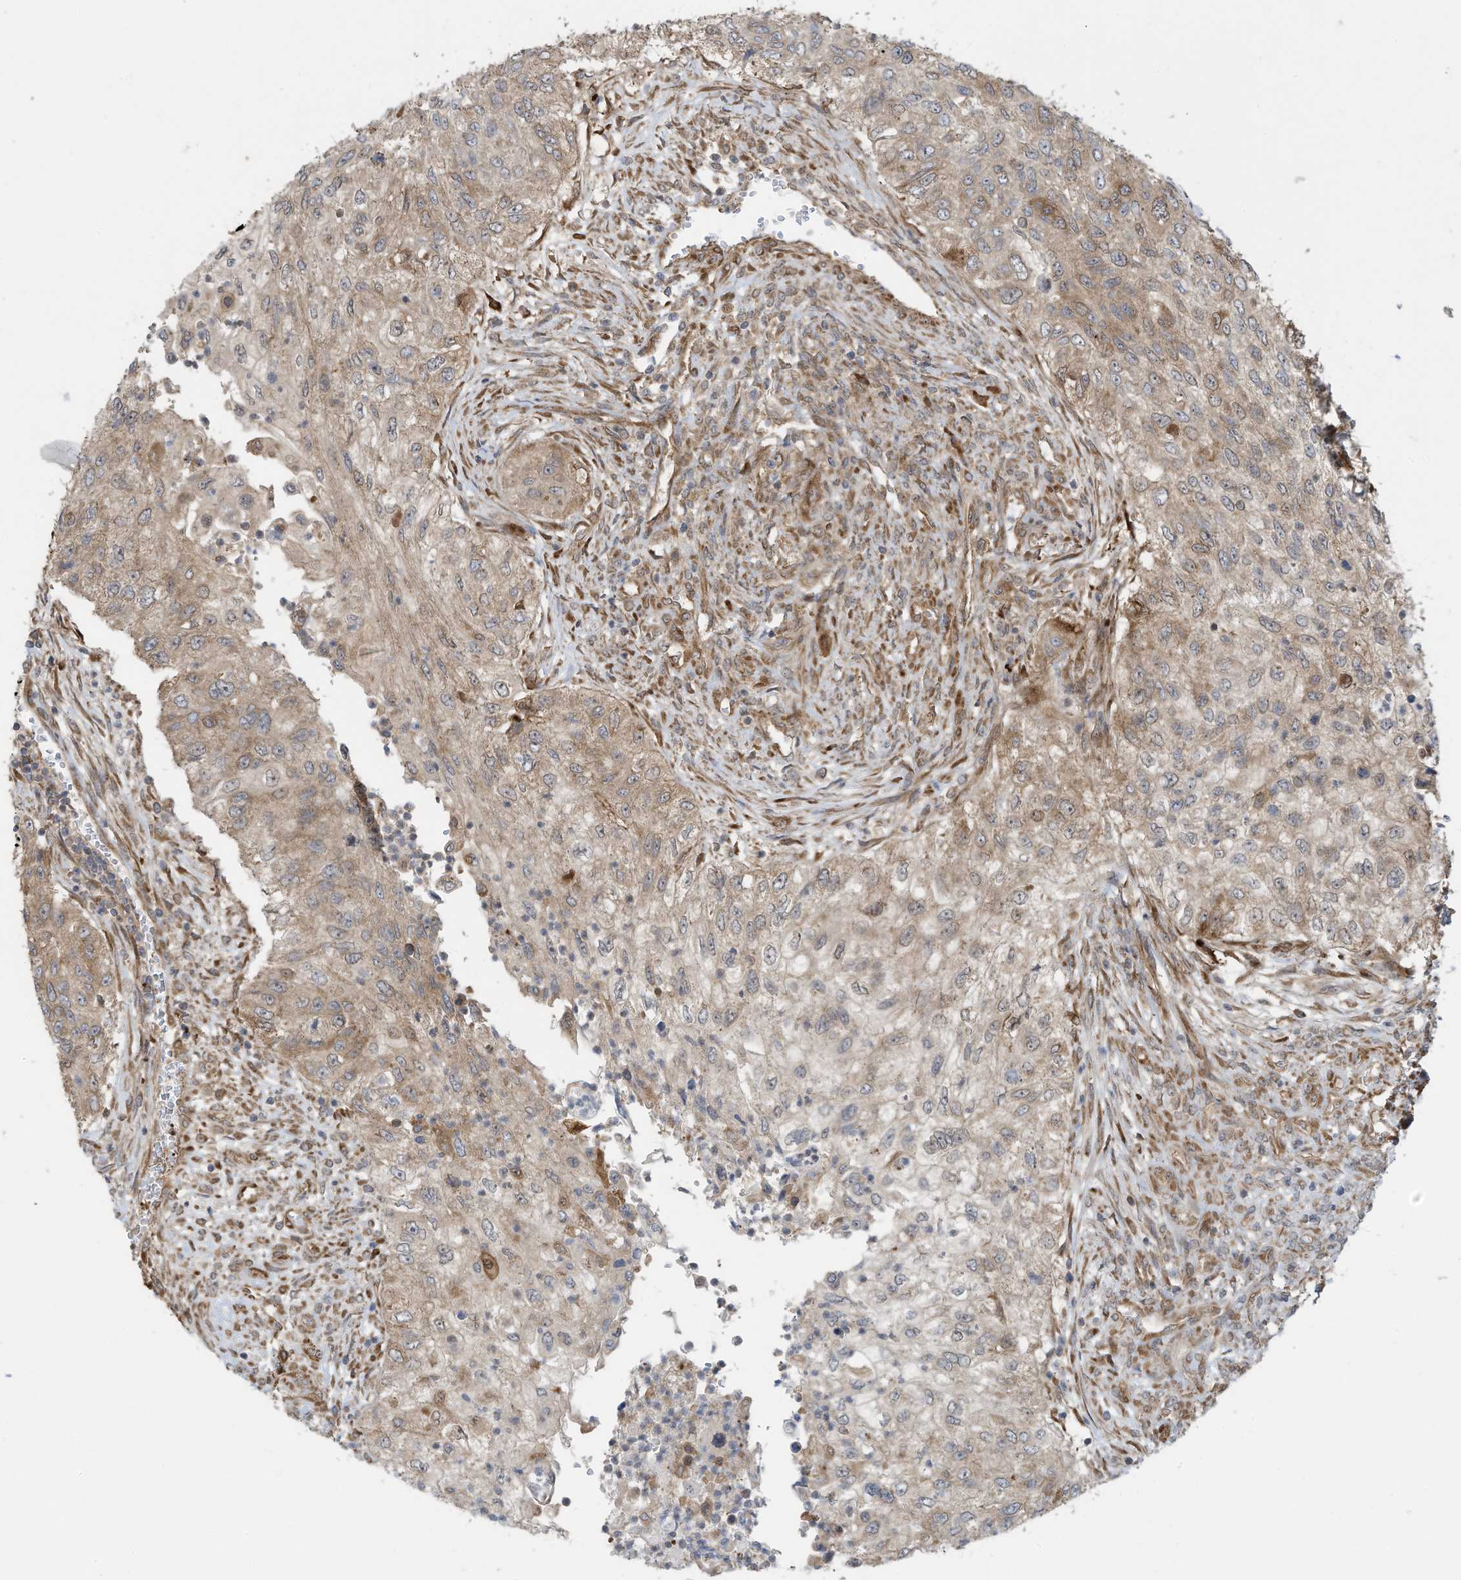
{"staining": {"intensity": "weak", "quantity": "25%-75%", "location": "cytoplasmic/membranous"}, "tissue": "urothelial cancer", "cell_type": "Tumor cells", "image_type": "cancer", "snomed": [{"axis": "morphology", "description": "Urothelial carcinoma, High grade"}, {"axis": "topography", "description": "Urinary bladder"}], "caption": "Protein analysis of urothelial carcinoma (high-grade) tissue reveals weak cytoplasmic/membranous staining in approximately 25%-75% of tumor cells. The staining is performed using DAB (3,3'-diaminobenzidine) brown chromogen to label protein expression. The nuclei are counter-stained blue using hematoxylin.", "gene": "USE1", "patient": {"sex": "female", "age": 60}}